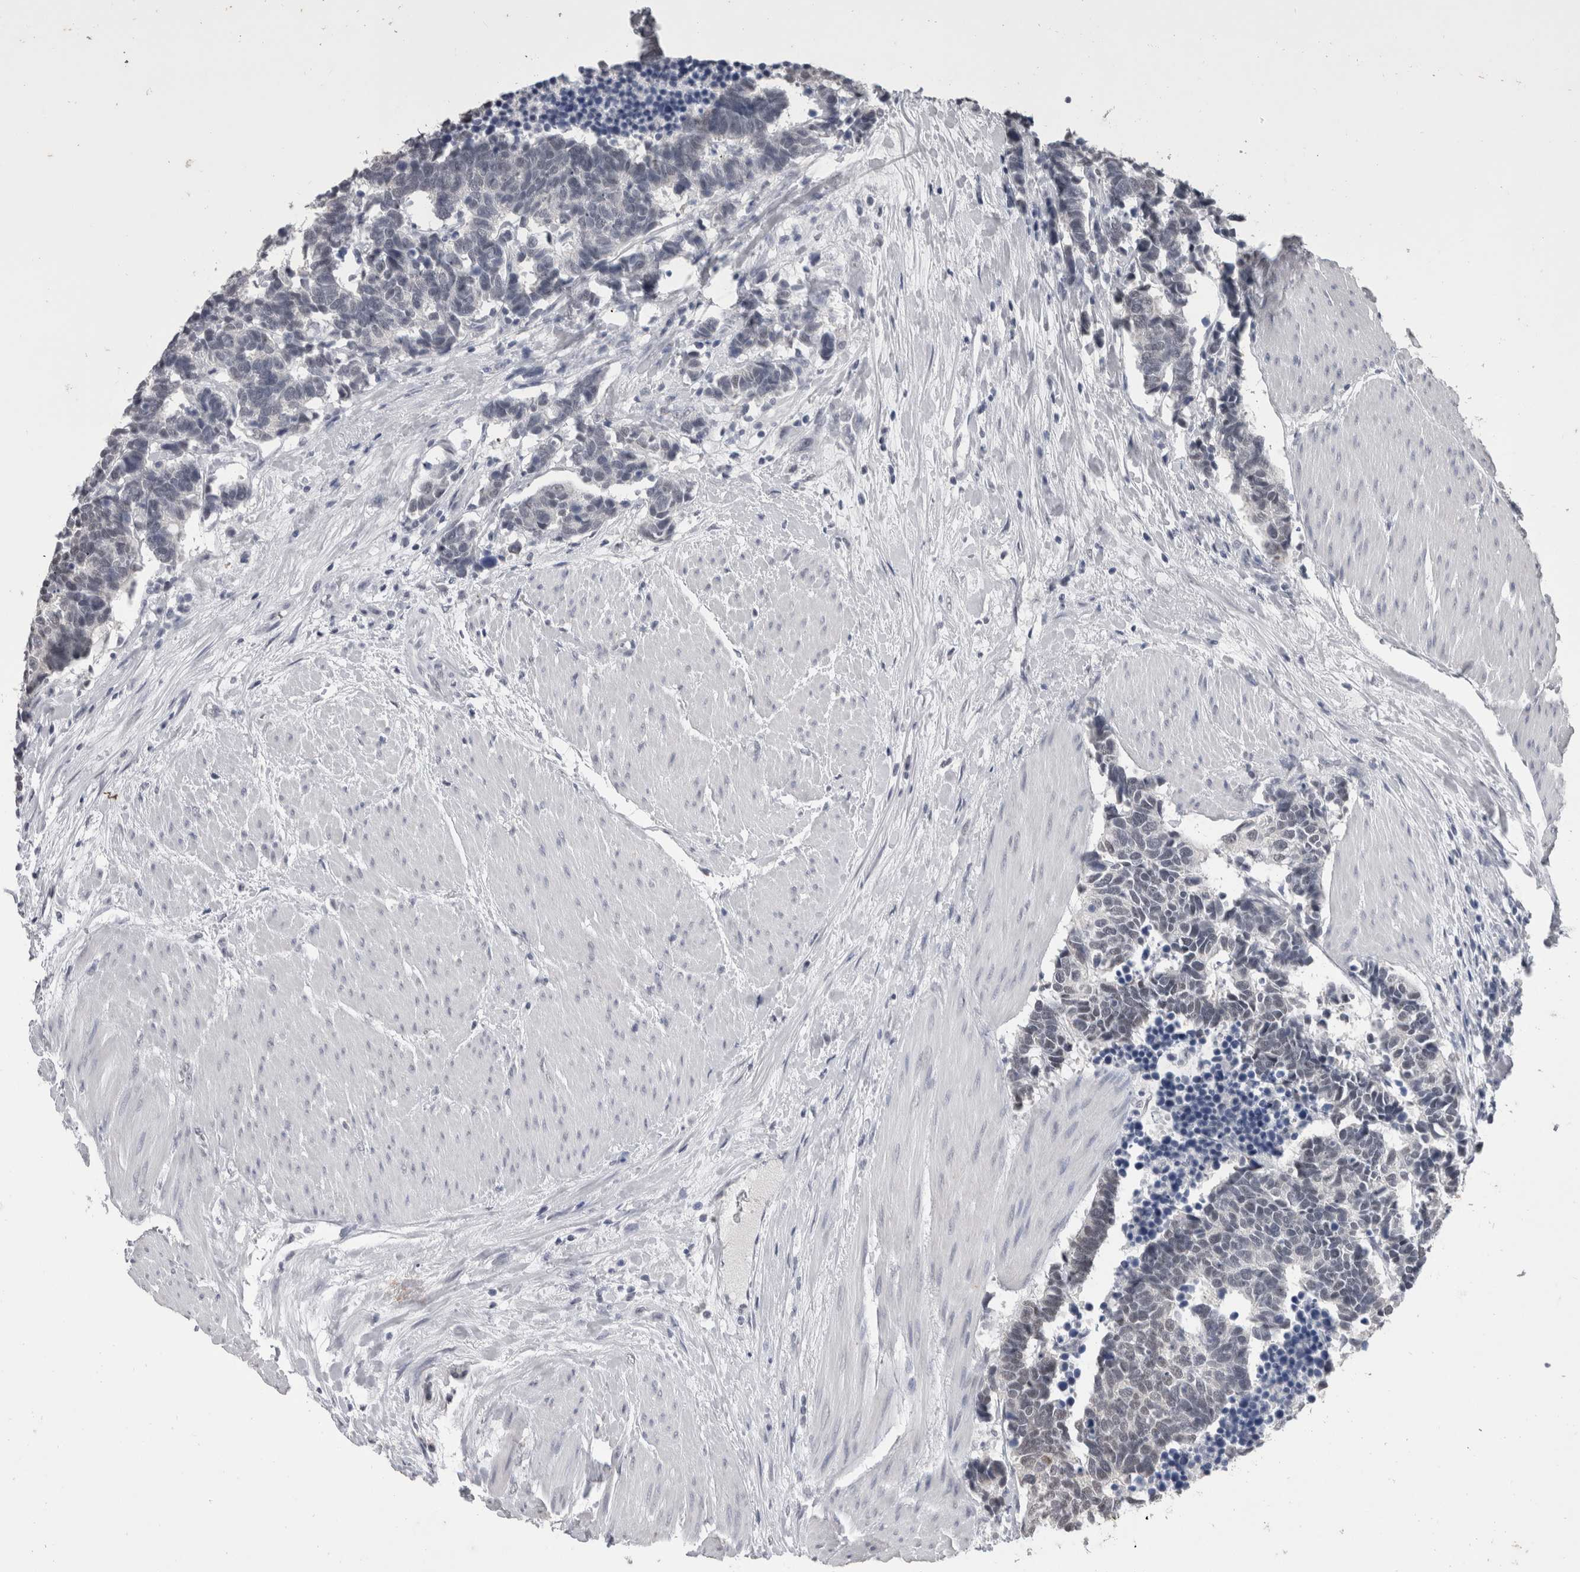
{"staining": {"intensity": "negative", "quantity": "none", "location": "none"}, "tissue": "carcinoid", "cell_type": "Tumor cells", "image_type": "cancer", "snomed": [{"axis": "morphology", "description": "Carcinoma, NOS"}, {"axis": "morphology", "description": "Carcinoid, malignant, NOS"}, {"axis": "topography", "description": "Urinary bladder"}], "caption": "DAB immunohistochemical staining of human carcinoid exhibits no significant expression in tumor cells. The staining is performed using DAB (3,3'-diaminobenzidine) brown chromogen with nuclei counter-stained in using hematoxylin.", "gene": "DDX17", "patient": {"sex": "male", "age": 57}}